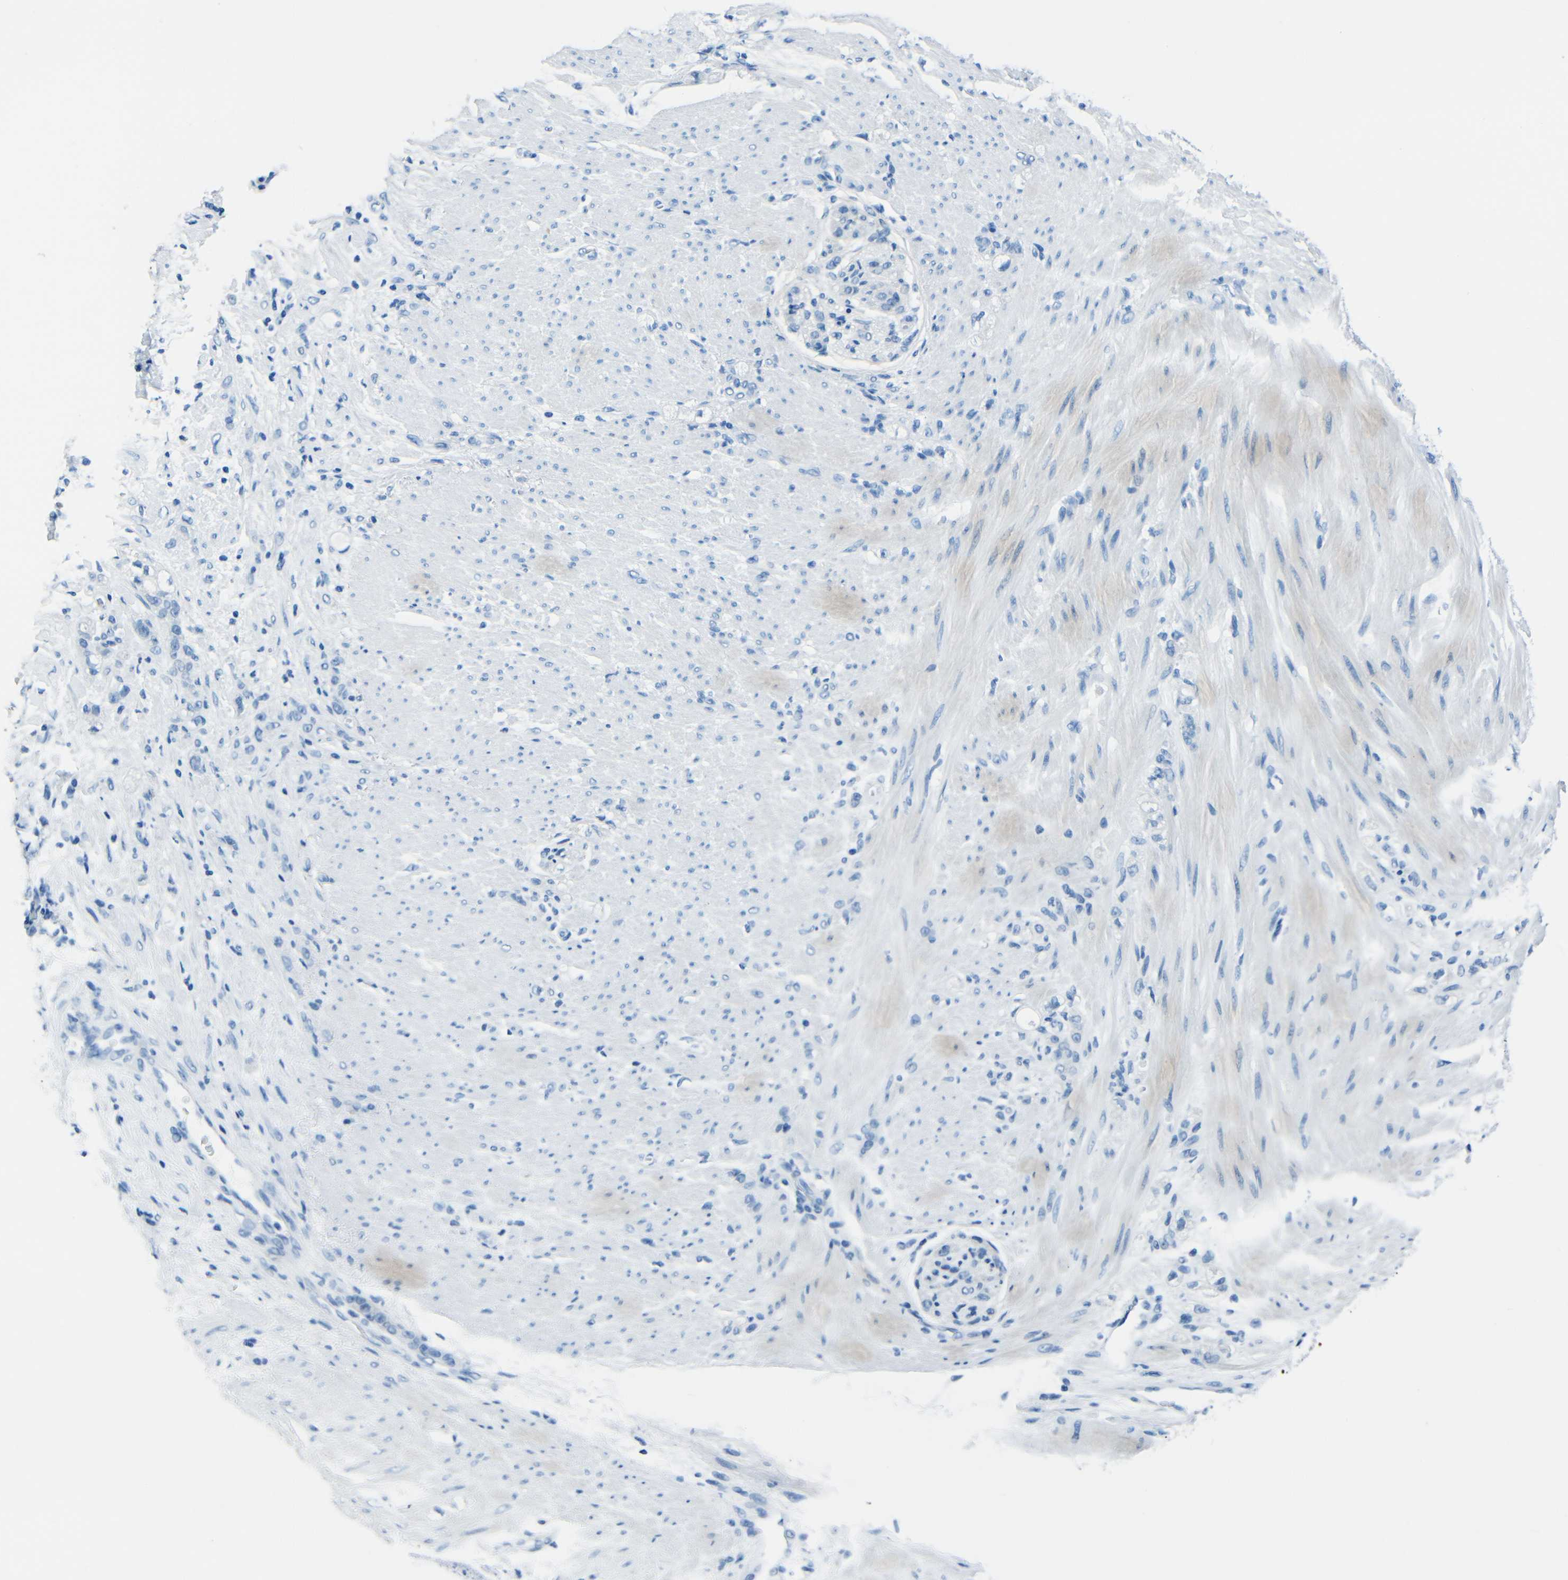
{"staining": {"intensity": "negative", "quantity": "none", "location": "none"}, "tissue": "stomach cancer", "cell_type": "Tumor cells", "image_type": "cancer", "snomed": [{"axis": "morphology", "description": "Adenocarcinoma, NOS"}, {"axis": "topography", "description": "Stomach"}], "caption": "Tumor cells show no significant protein positivity in stomach cancer.", "gene": "FBN2", "patient": {"sex": "male", "age": 82}}